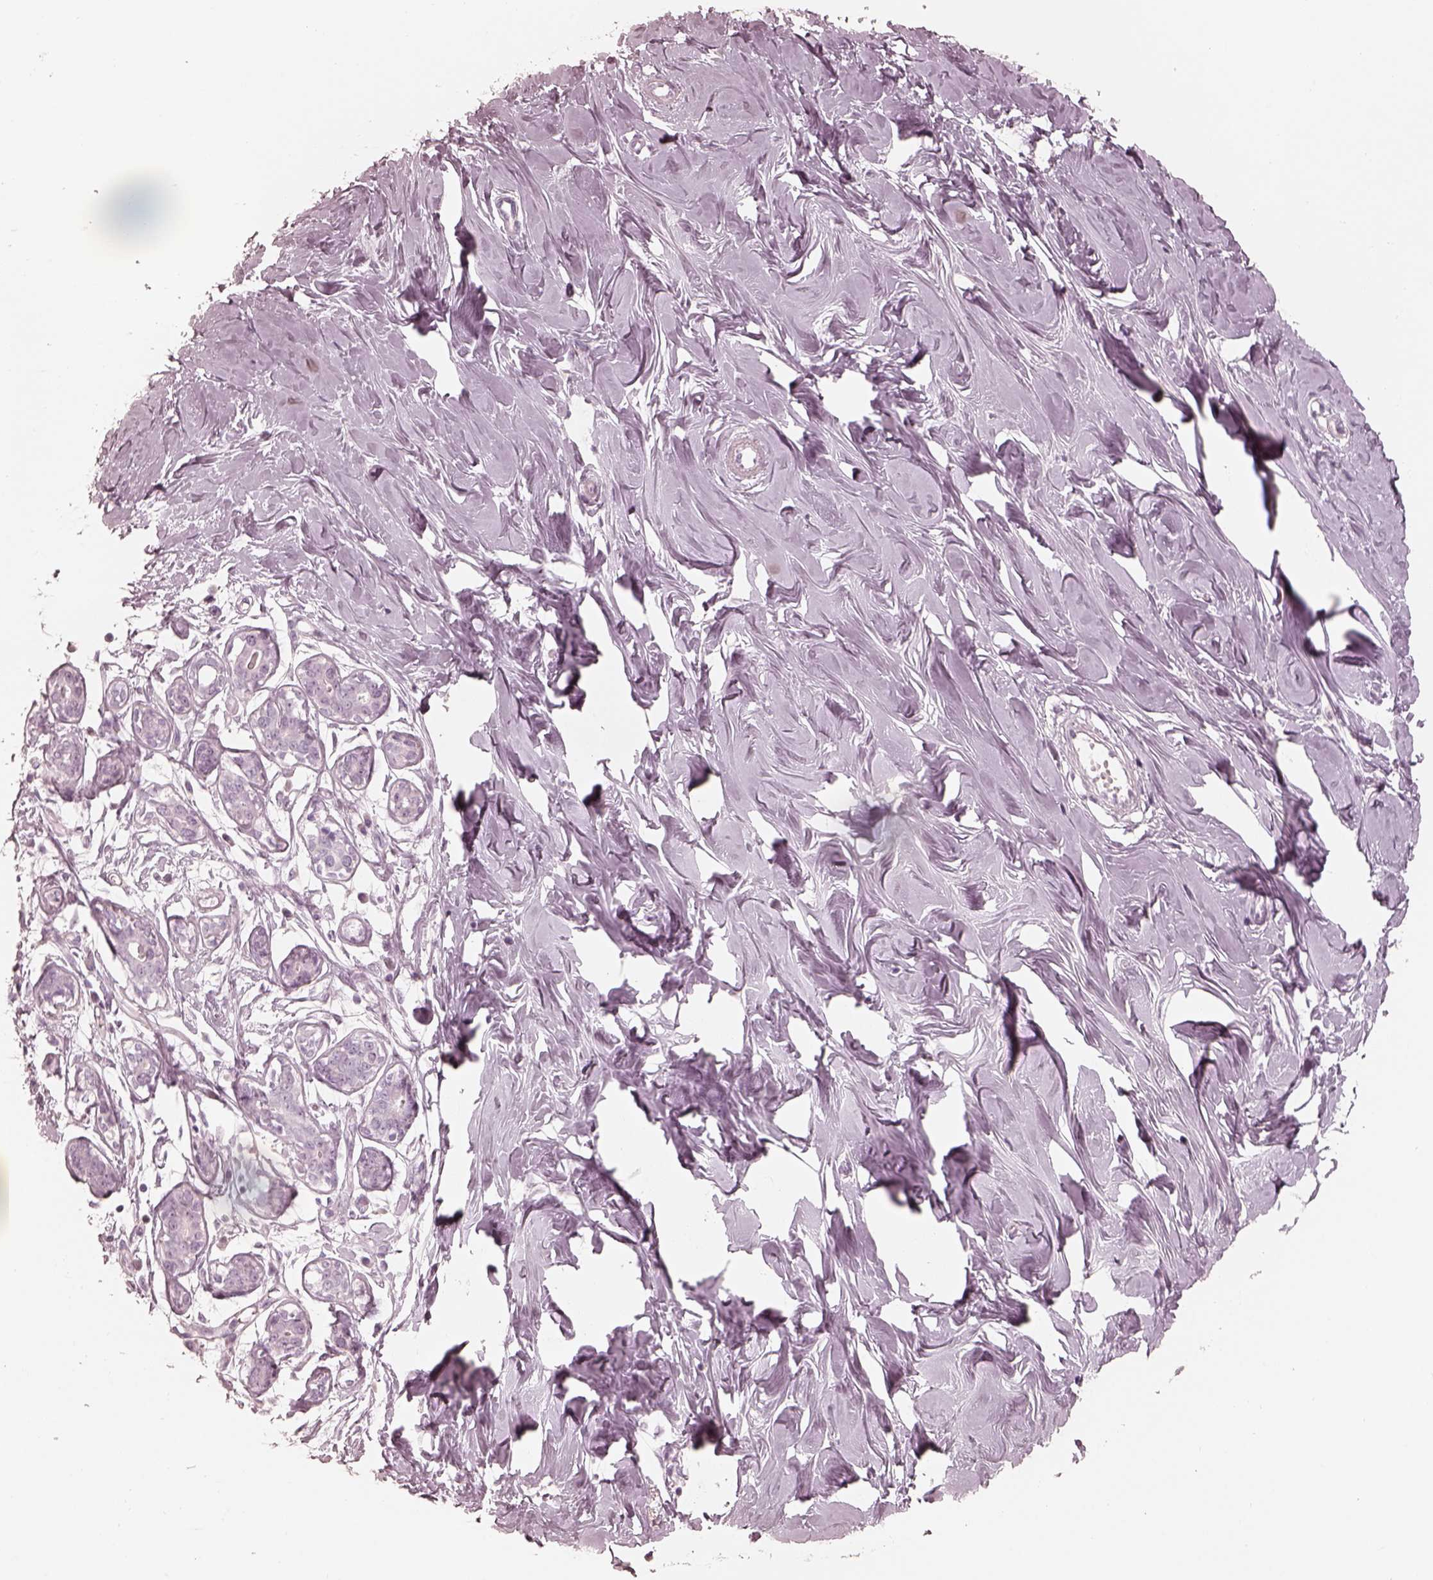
{"staining": {"intensity": "negative", "quantity": "none", "location": "none"}, "tissue": "breast", "cell_type": "Adipocytes", "image_type": "normal", "snomed": [{"axis": "morphology", "description": "Normal tissue, NOS"}, {"axis": "topography", "description": "Breast"}], "caption": "This is a photomicrograph of immunohistochemistry (IHC) staining of benign breast, which shows no staining in adipocytes.", "gene": "CALR3", "patient": {"sex": "female", "age": 27}}